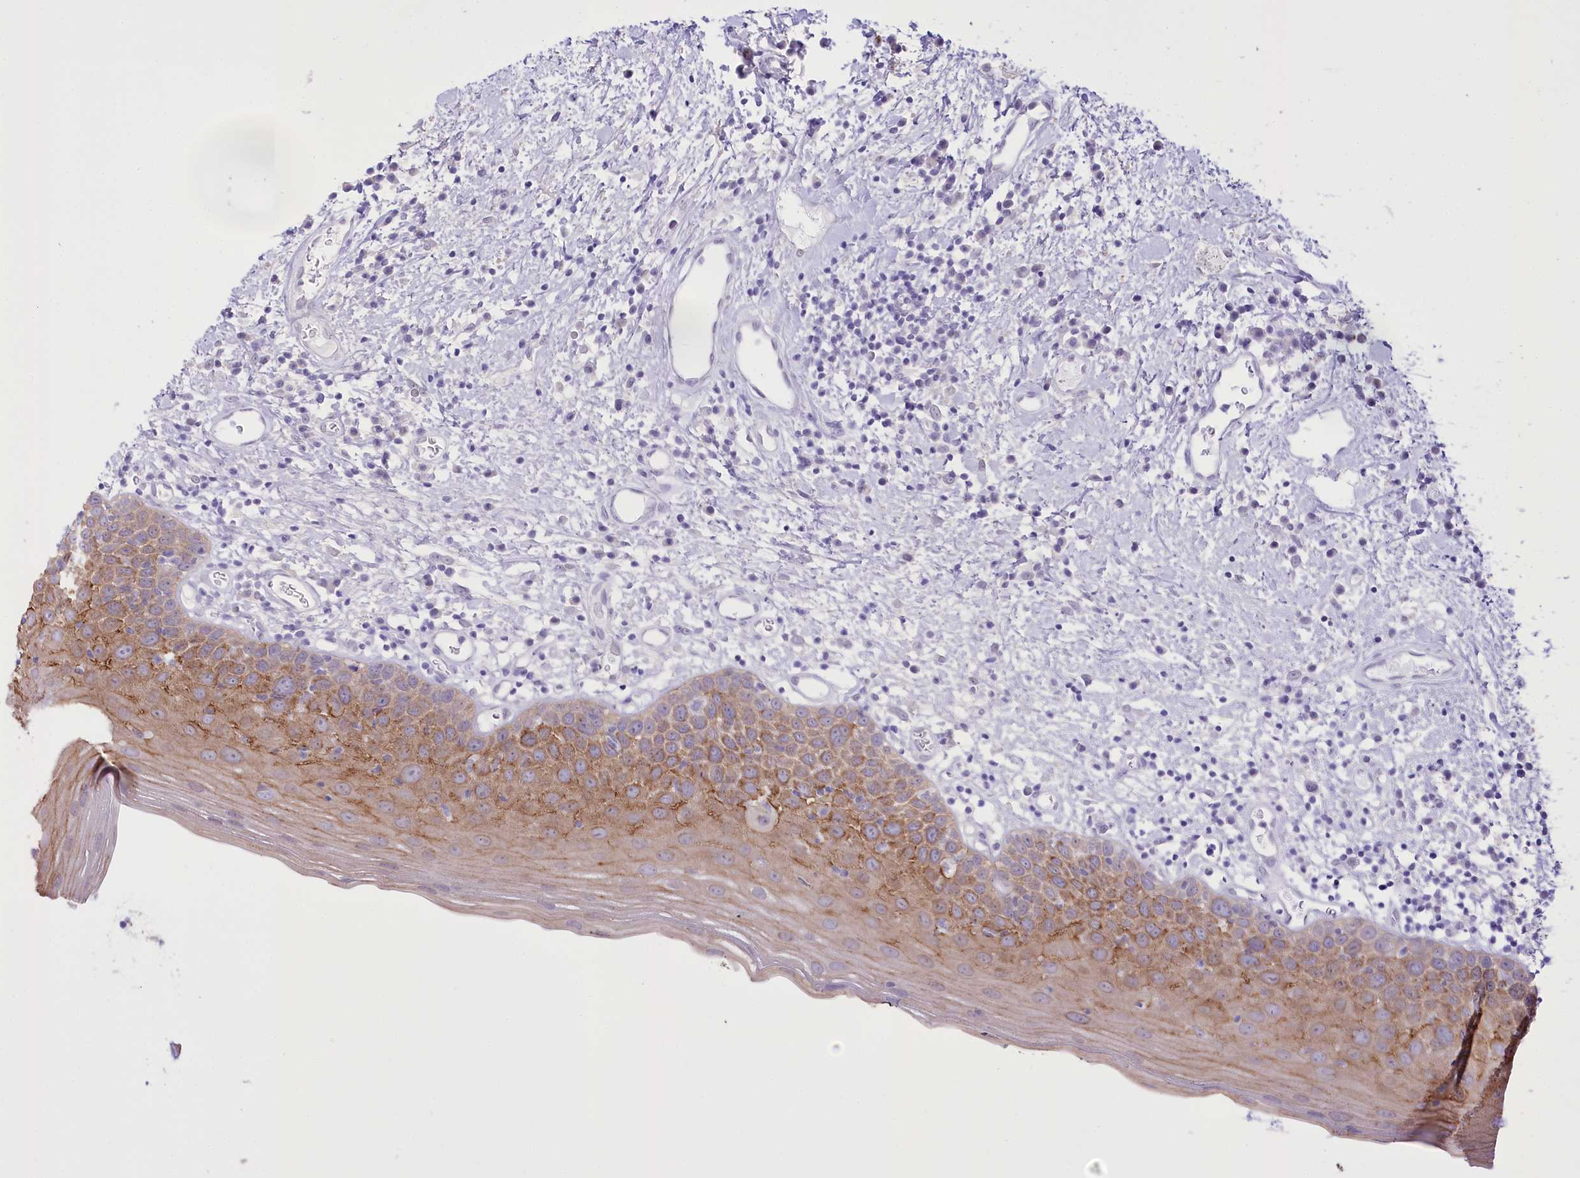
{"staining": {"intensity": "moderate", "quantity": ">75%", "location": "cytoplasmic/membranous"}, "tissue": "oral mucosa", "cell_type": "Squamous epithelial cells", "image_type": "normal", "snomed": [{"axis": "morphology", "description": "Normal tissue, NOS"}, {"axis": "topography", "description": "Oral tissue"}], "caption": "Oral mucosa stained with DAB immunohistochemistry shows medium levels of moderate cytoplasmic/membranous positivity in about >75% of squamous epithelial cells.", "gene": "SLC39A10", "patient": {"sex": "male", "age": 74}}